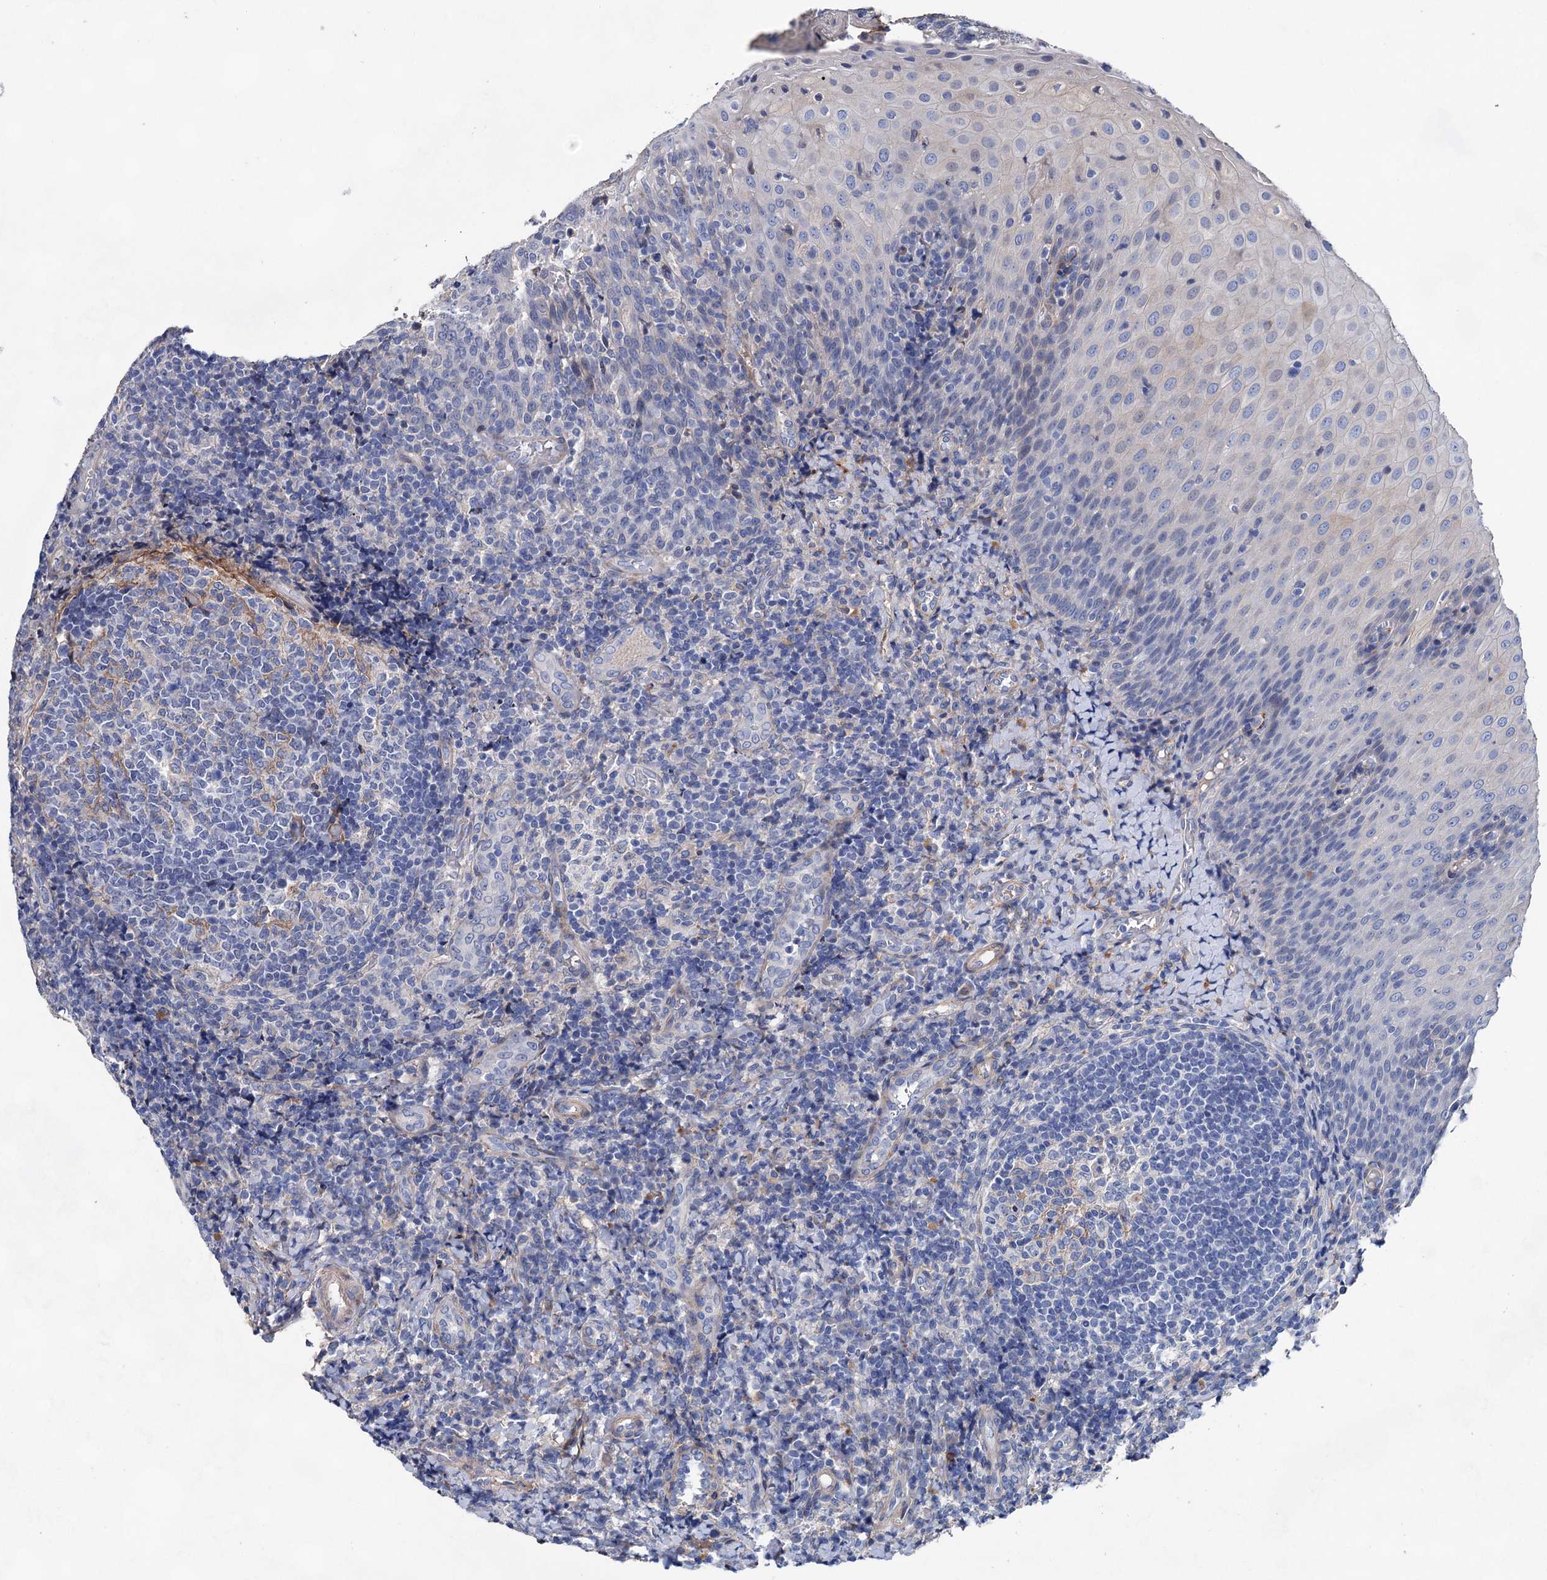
{"staining": {"intensity": "negative", "quantity": "none", "location": "none"}, "tissue": "tonsil", "cell_type": "Germinal center cells", "image_type": "normal", "snomed": [{"axis": "morphology", "description": "Normal tissue, NOS"}, {"axis": "topography", "description": "Tonsil"}], "caption": "Immunohistochemistry (IHC) image of unremarkable tonsil: tonsil stained with DAB (3,3'-diaminobenzidine) shows no significant protein staining in germinal center cells.", "gene": "GPR155", "patient": {"sex": "female", "age": 19}}